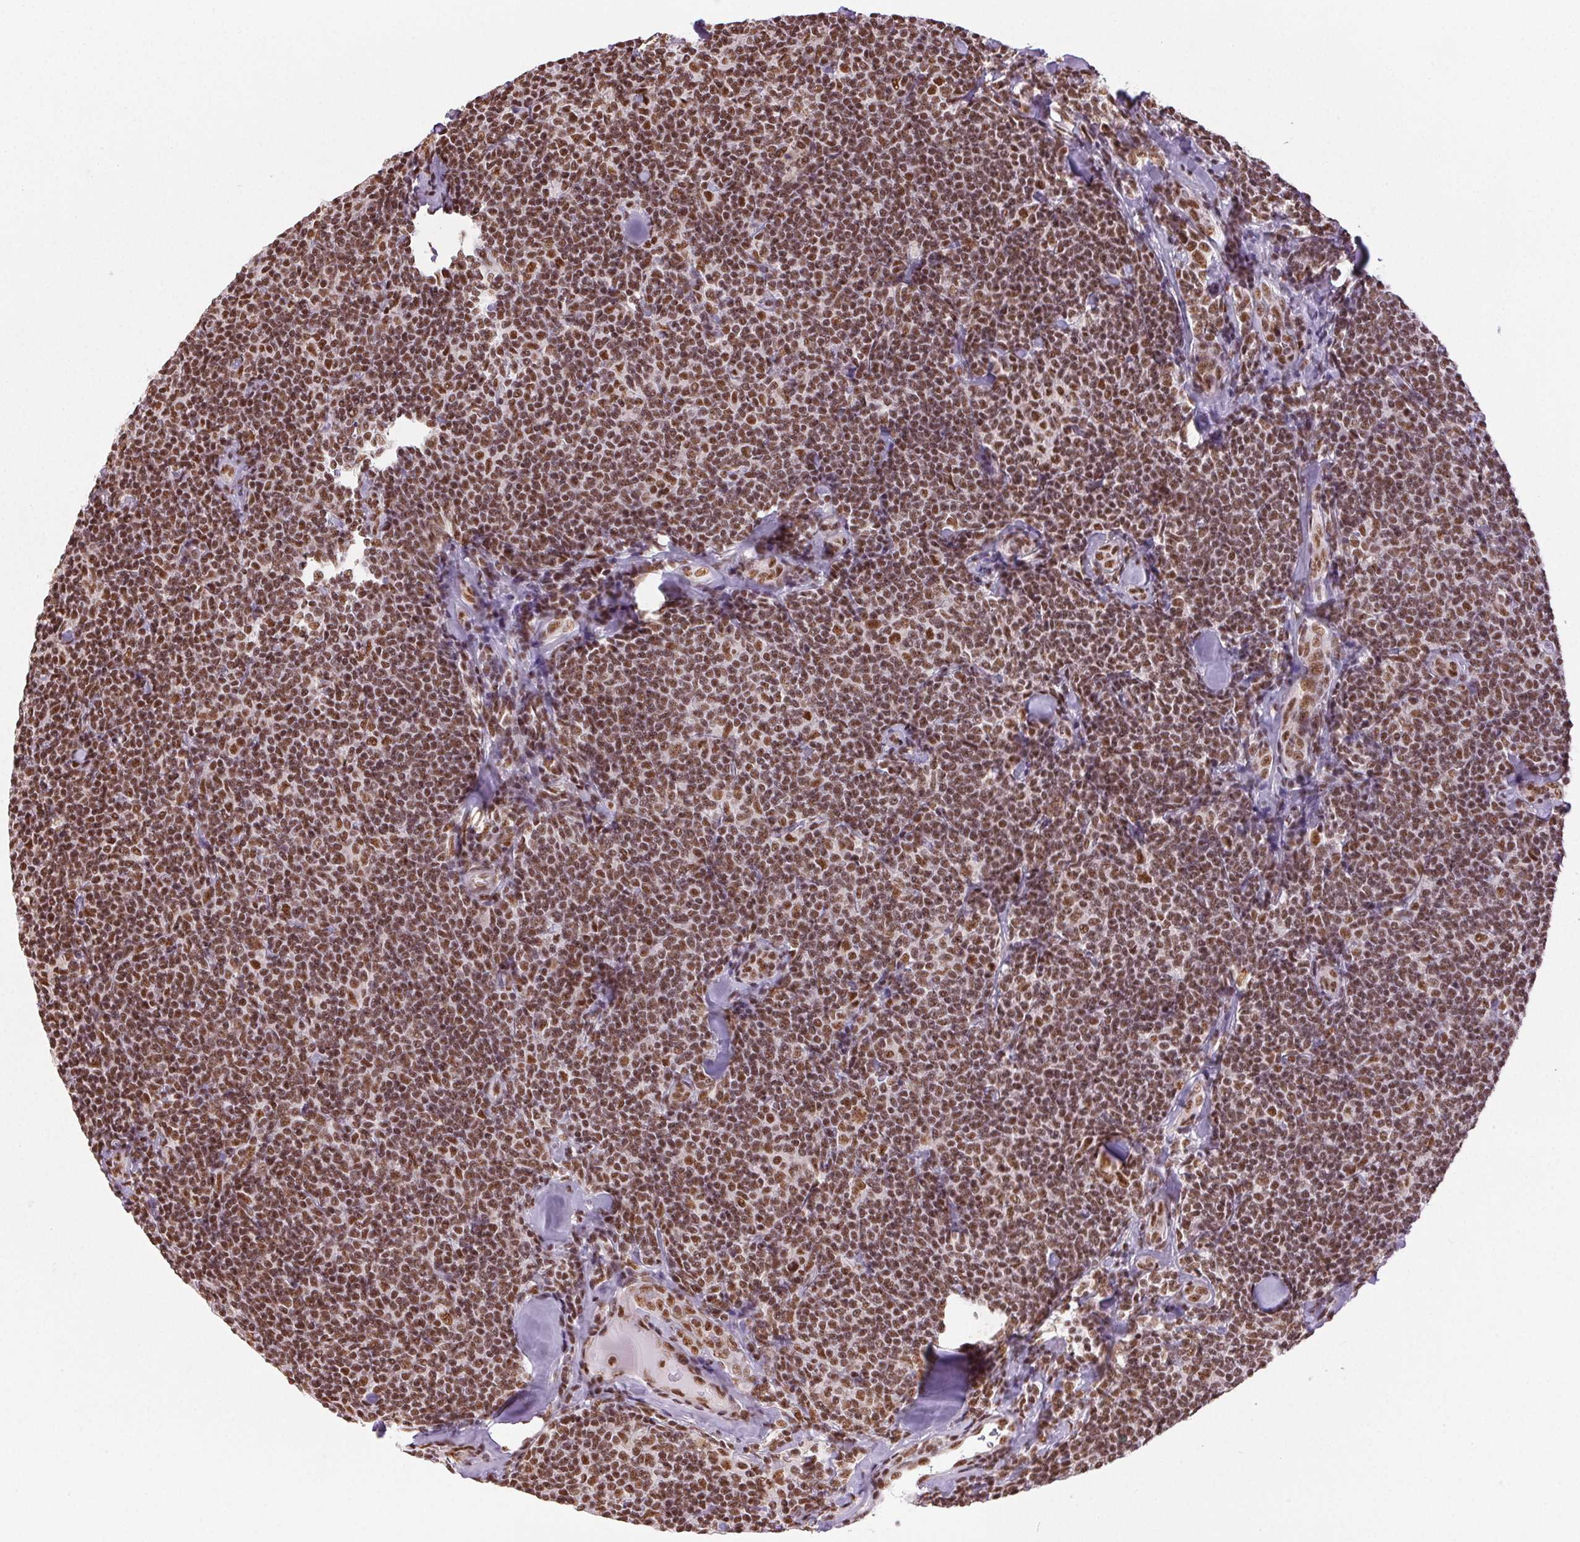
{"staining": {"intensity": "moderate", "quantity": ">75%", "location": "nuclear"}, "tissue": "lymphoma", "cell_type": "Tumor cells", "image_type": "cancer", "snomed": [{"axis": "morphology", "description": "Malignant lymphoma, non-Hodgkin's type, Low grade"}, {"axis": "topography", "description": "Lymph node"}], "caption": "The histopathology image reveals staining of lymphoma, revealing moderate nuclear protein expression (brown color) within tumor cells.", "gene": "IK", "patient": {"sex": "female", "age": 56}}